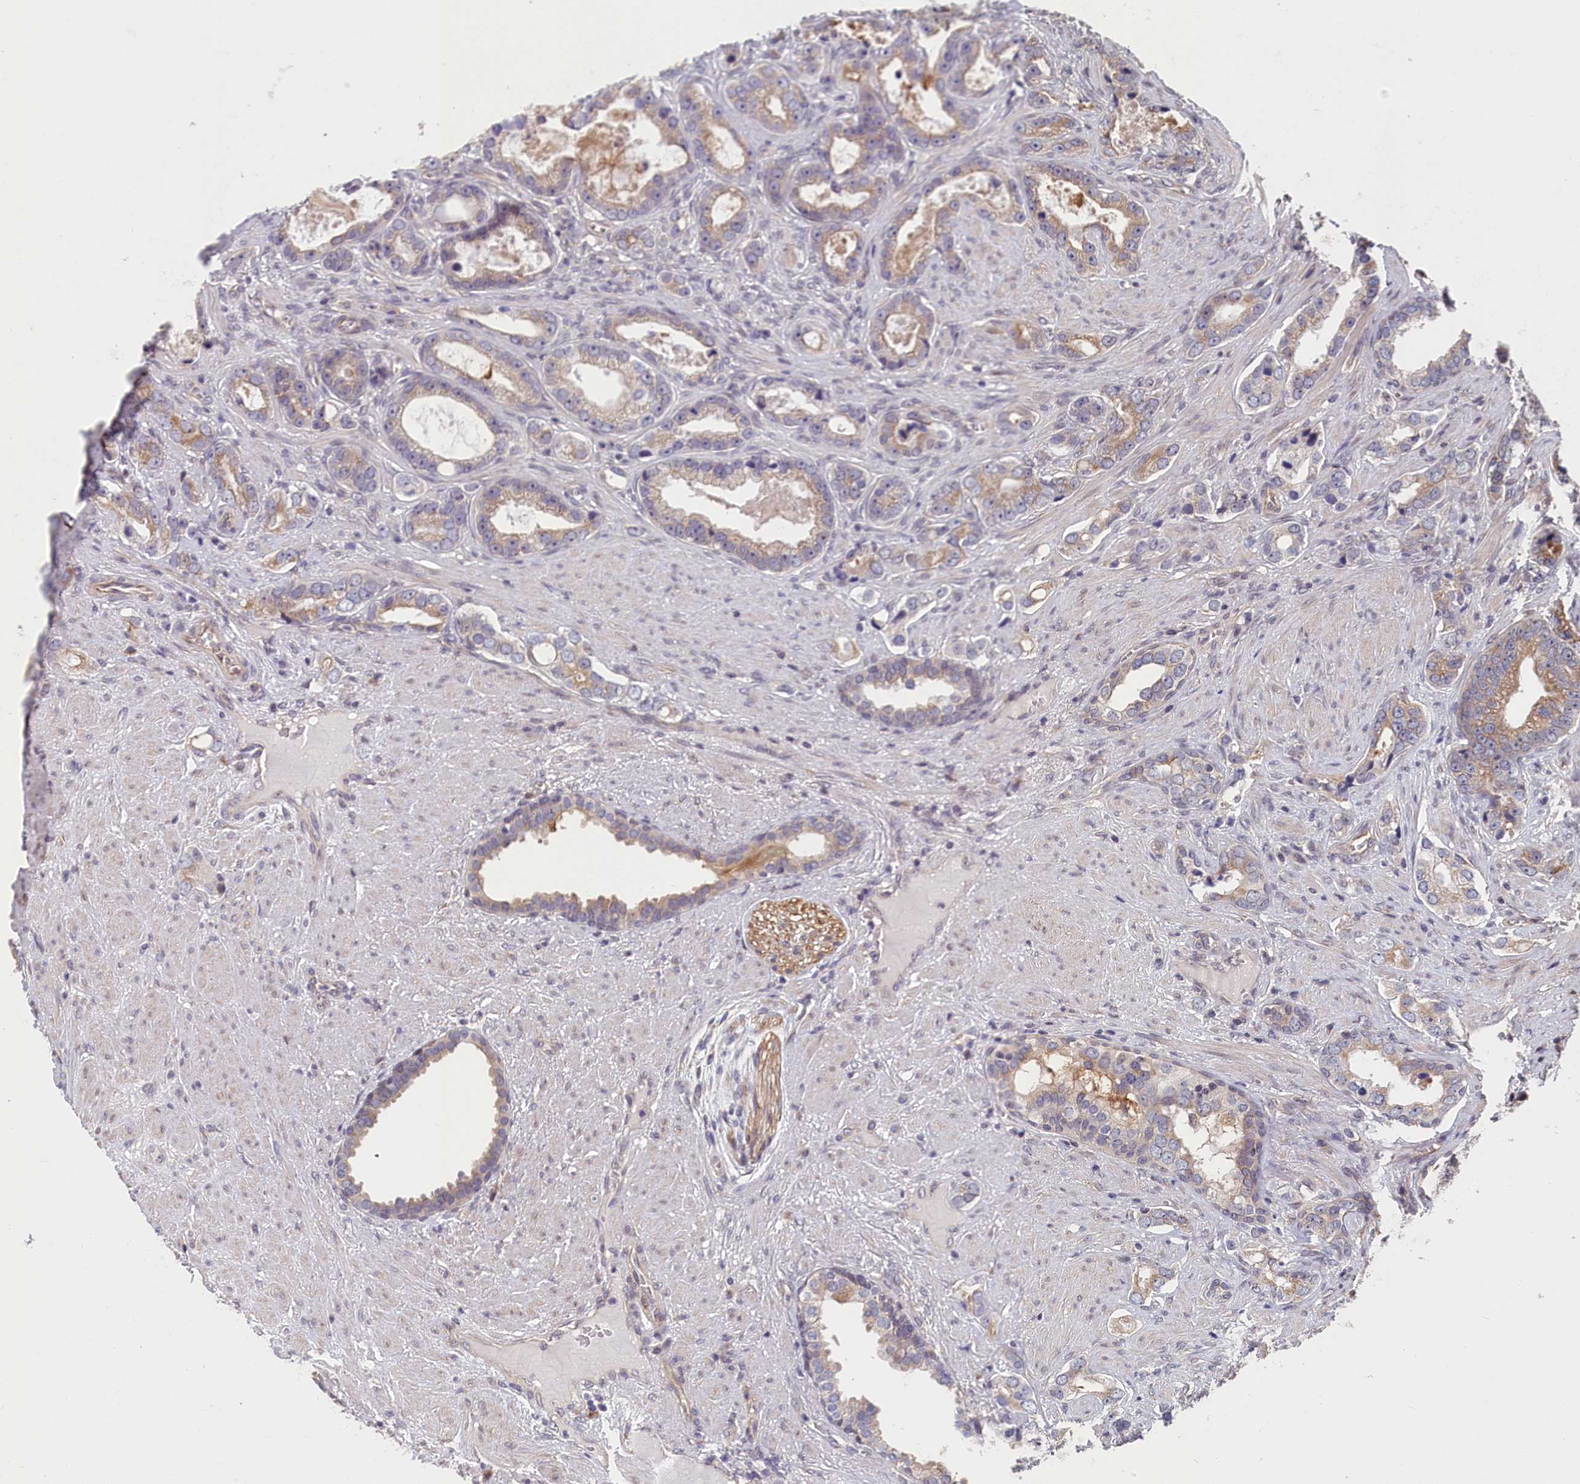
{"staining": {"intensity": "weak", "quantity": "<25%", "location": "cytoplasmic/membranous"}, "tissue": "prostate cancer", "cell_type": "Tumor cells", "image_type": "cancer", "snomed": [{"axis": "morphology", "description": "Adenocarcinoma, High grade"}, {"axis": "topography", "description": "Prostate"}], "caption": "An image of human prostate cancer is negative for staining in tumor cells. (Stains: DAB (3,3'-diaminobenzidine) IHC with hematoxylin counter stain, Microscopy: brightfield microscopy at high magnification).", "gene": "TMEM116", "patient": {"sex": "male", "age": 67}}